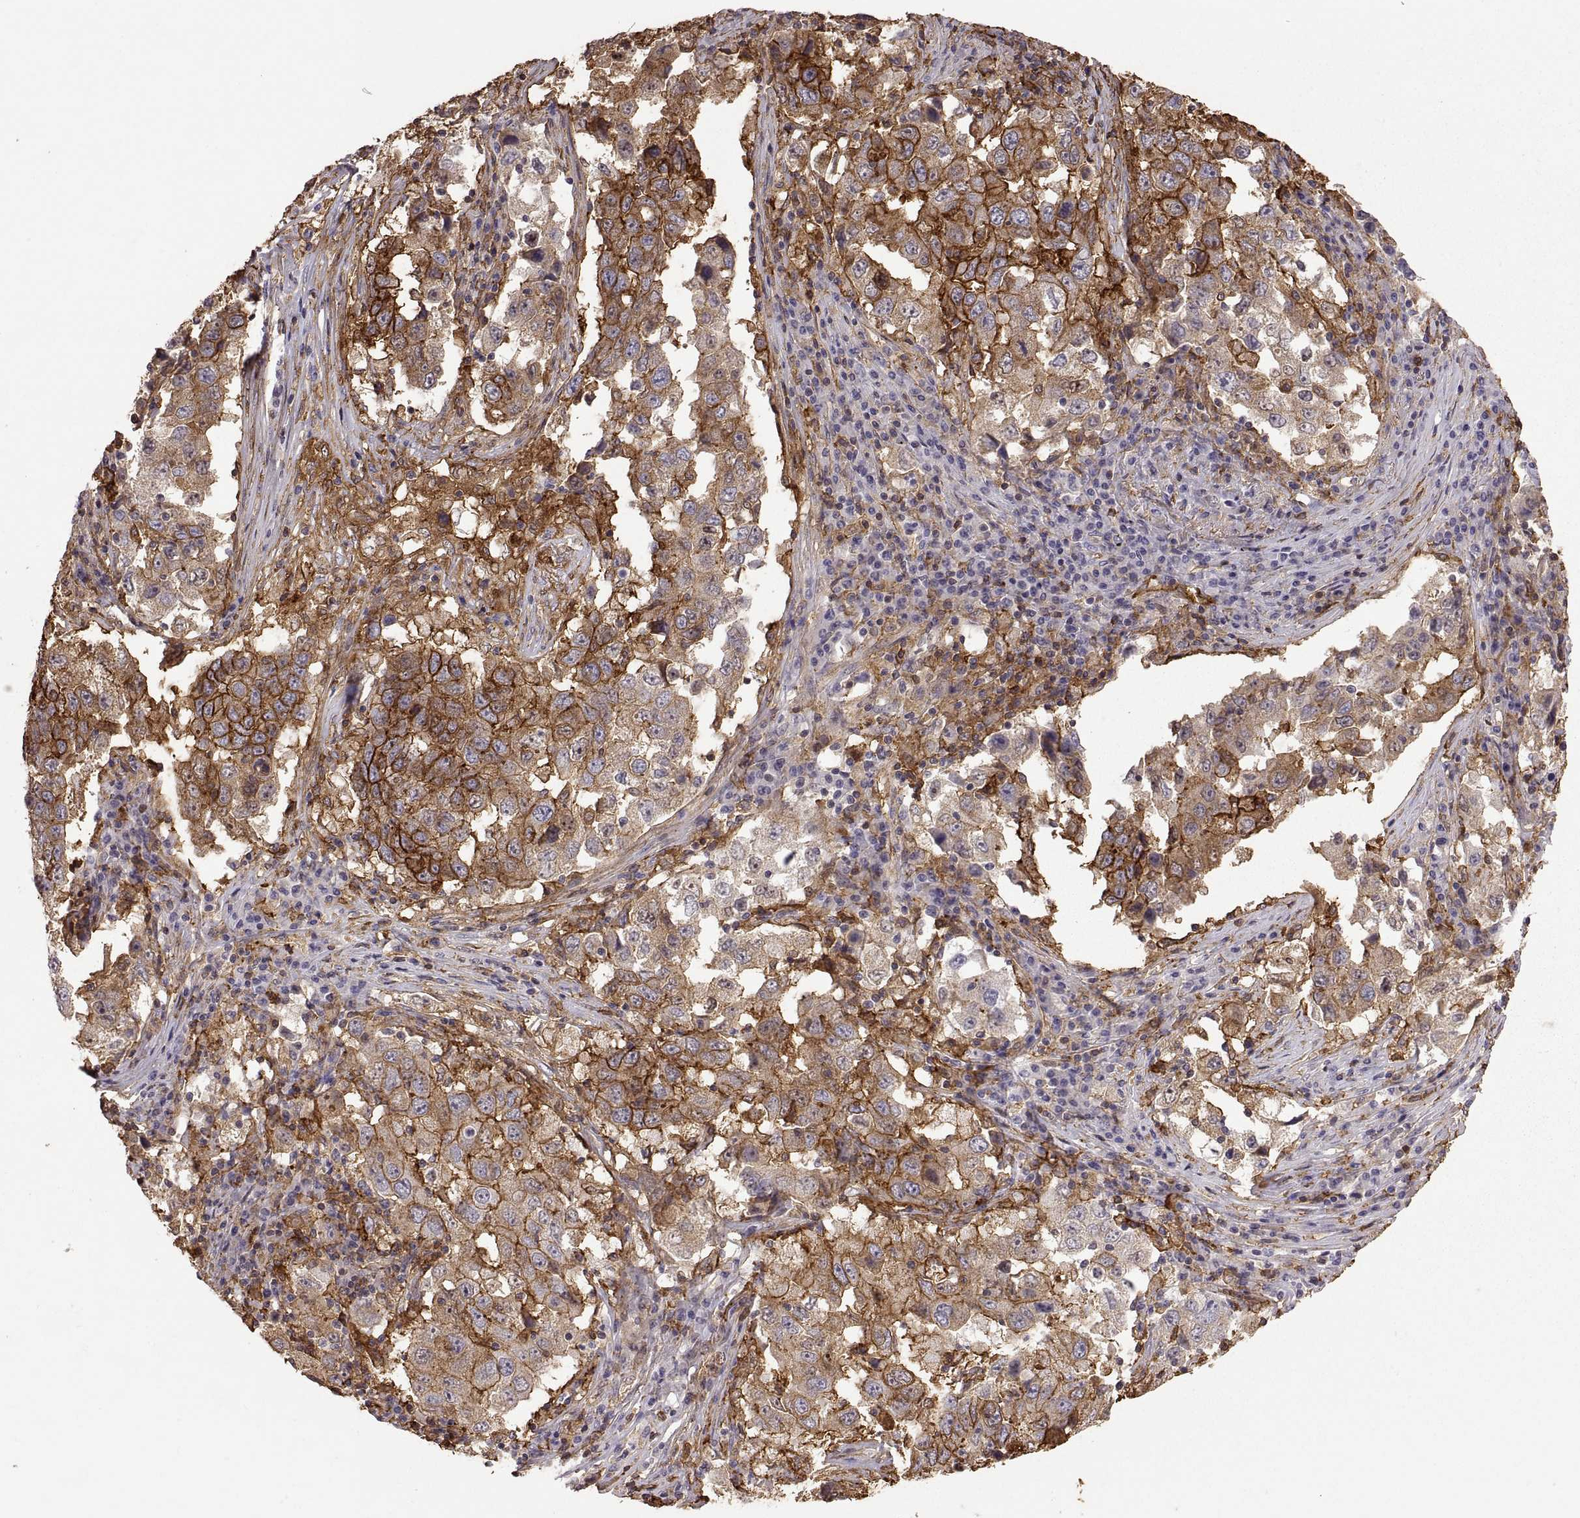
{"staining": {"intensity": "strong", "quantity": ">75%", "location": "cytoplasmic/membranous"}, "tissue": "lung cancer", "cell_type": "Tumor cells", "image_type": "cancer", "snomed": [{"axis": "morphology", "description": "Adenocarcinoma, NOS"}, {"axis": "topography", "description": "Lung"}], "caption": "Protein expression analysis of human lung cancer reveals strong cytoplasmic/membranous positivity in about >75% of tumor cells.", "gene": "S100A10", "patient": {"sex": "male", "age": 73}}